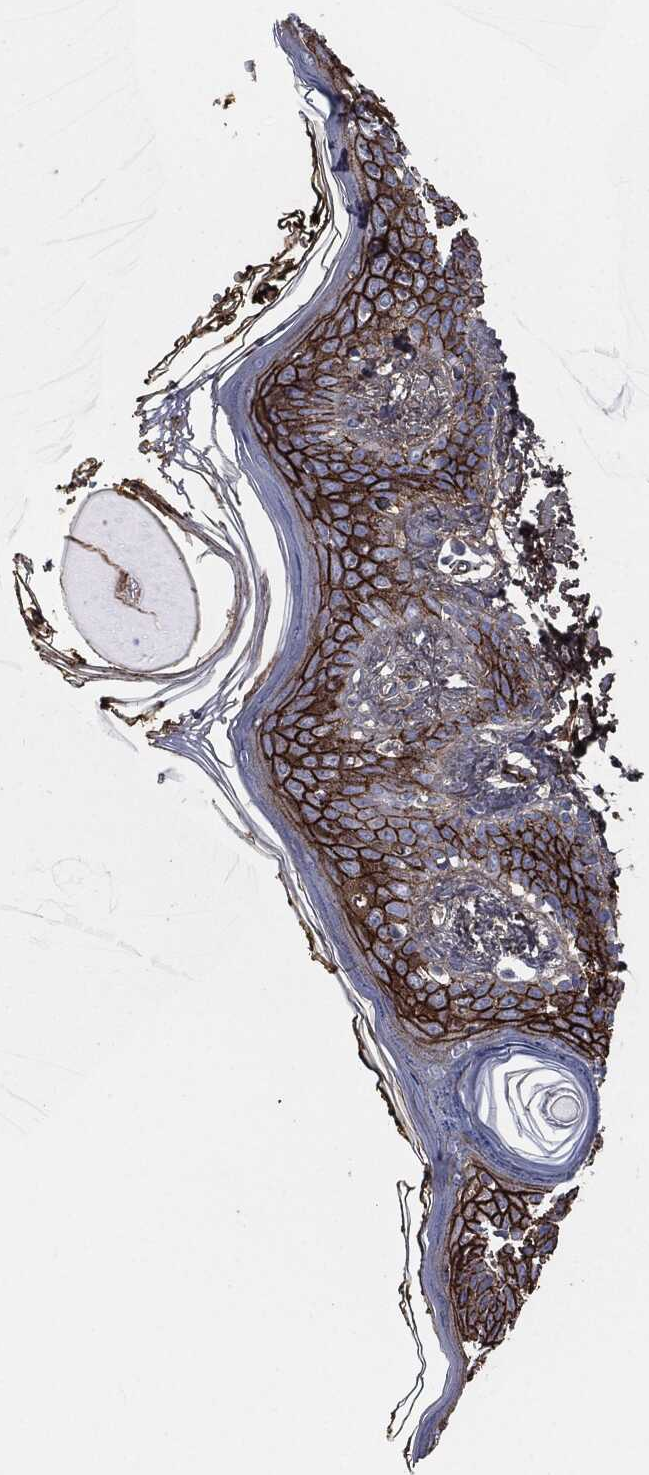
{"staining": {"intensity": "negative", "quantity": "none", "location": "none"}, "tissue": "skin", "cell_type": "Fibroblasts", "image_type": "normal", "snomed": [{"axis": "morphology", "description": "Normal tissue, NOS"}, {"axis": "topography", "description": "Skin"}], "caption": "The photomicrograph reveals no significant positivity in fibroblasts of skin.", "gene": "APOB", "patient": {"sex": "male", "age": 76}}